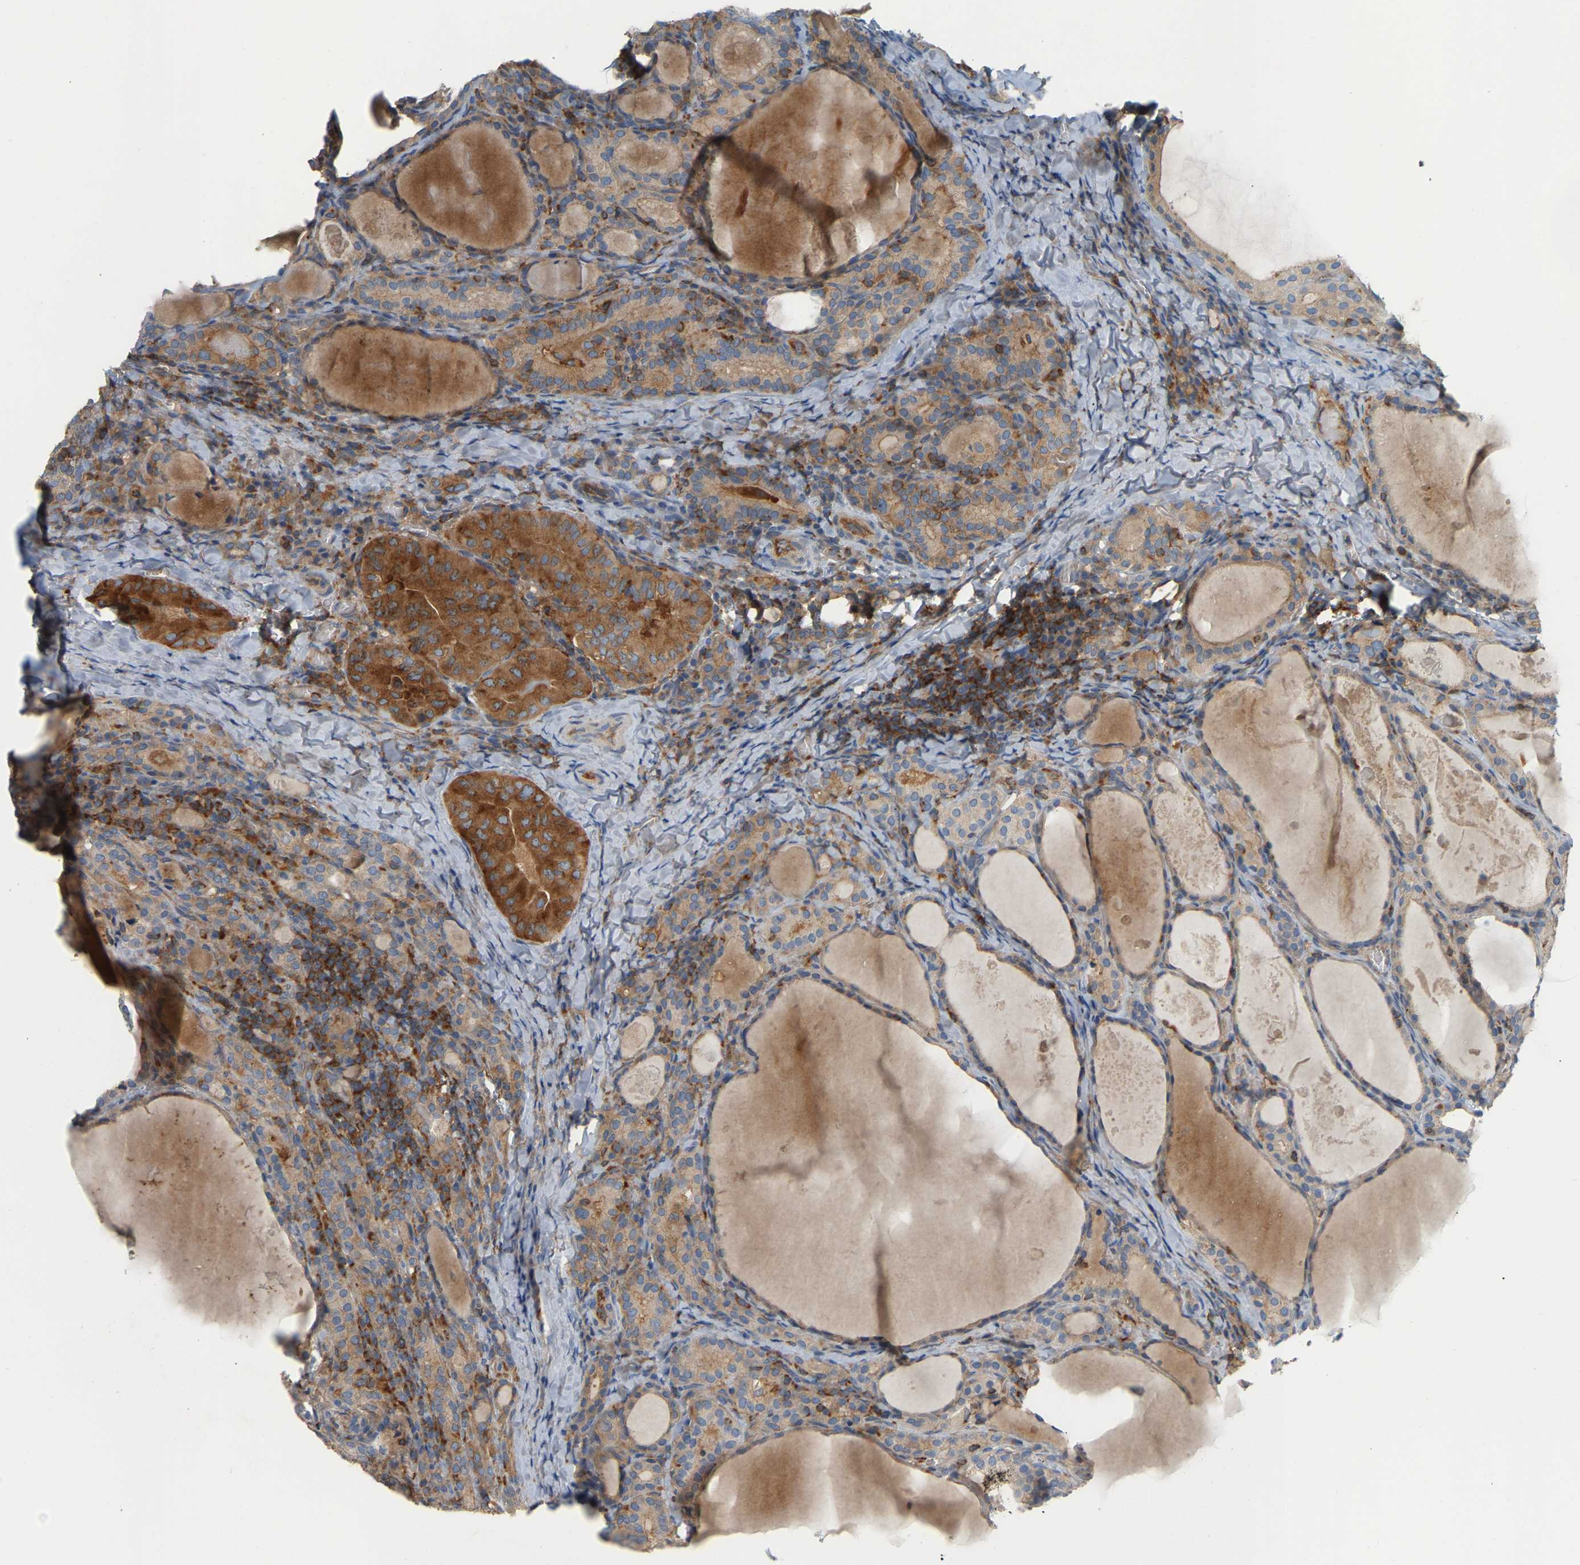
{"staining": {"intensity": "strong", "quantity": ">75%", "location": "cytoplasmic/membranous"}, "tissue": "thyroid cancer", "cell_type": "Tumor cells", "image_type": "cancer", "snomed": [{"axis": "morphology", "description": "Papillary adenocarcinoma, NOS"}, {"axis": "topography", "description": "Thyroid gland"}], "caption": "Brown immunohistochemical staining in papillary adenocarcinoma (thyroid) reveals strong cytoplasmic/membranous expression in about >75% of tumor cells. (DAB = brown stain, brightfield microscopy at high magnification).", "gene": "AKAP13", "patient": {"sex": "female", "age": 42}}